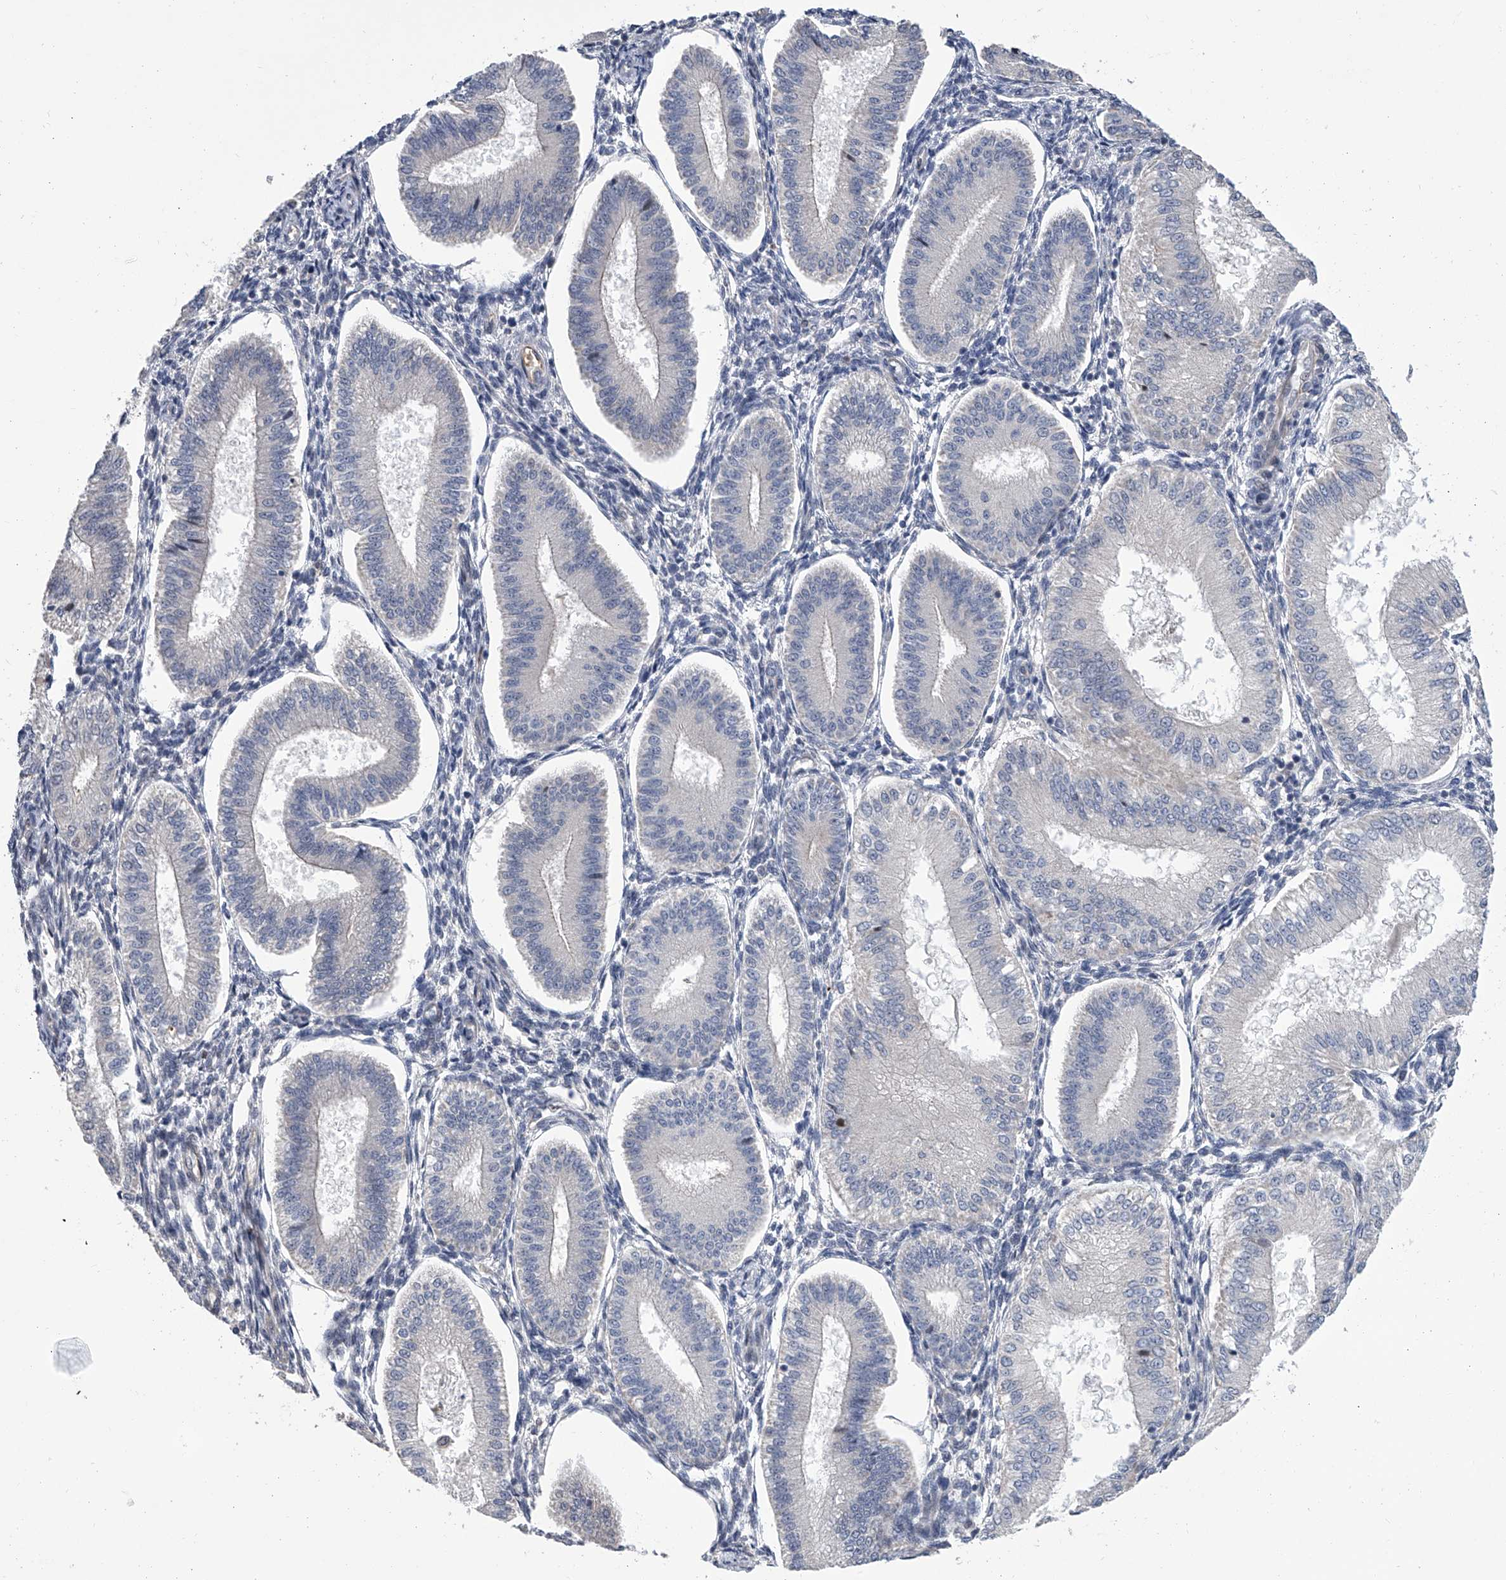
{"staining": {"intensity": "negative", "quantity": "none", "location": "none"}, "tissue": "endometrium", "cell_type": "Cells in endometrial stroma", "image_type": "normal", "snomed": [{"axis": "morphology", "description": "Normal tissue, NOS"}, {"axis": "topography", "description": "Endometrium"}], "caption": "The micrograph demonstrates no staining of cells in endometrial stroma in benign endometrium. (Stains: DAB IHC with hematoxylin counter stain, Microscopy: brightfield microscopy at high magnification).", "gene": "ZNF426", "patient": {"sex": "female", "age": 39}}